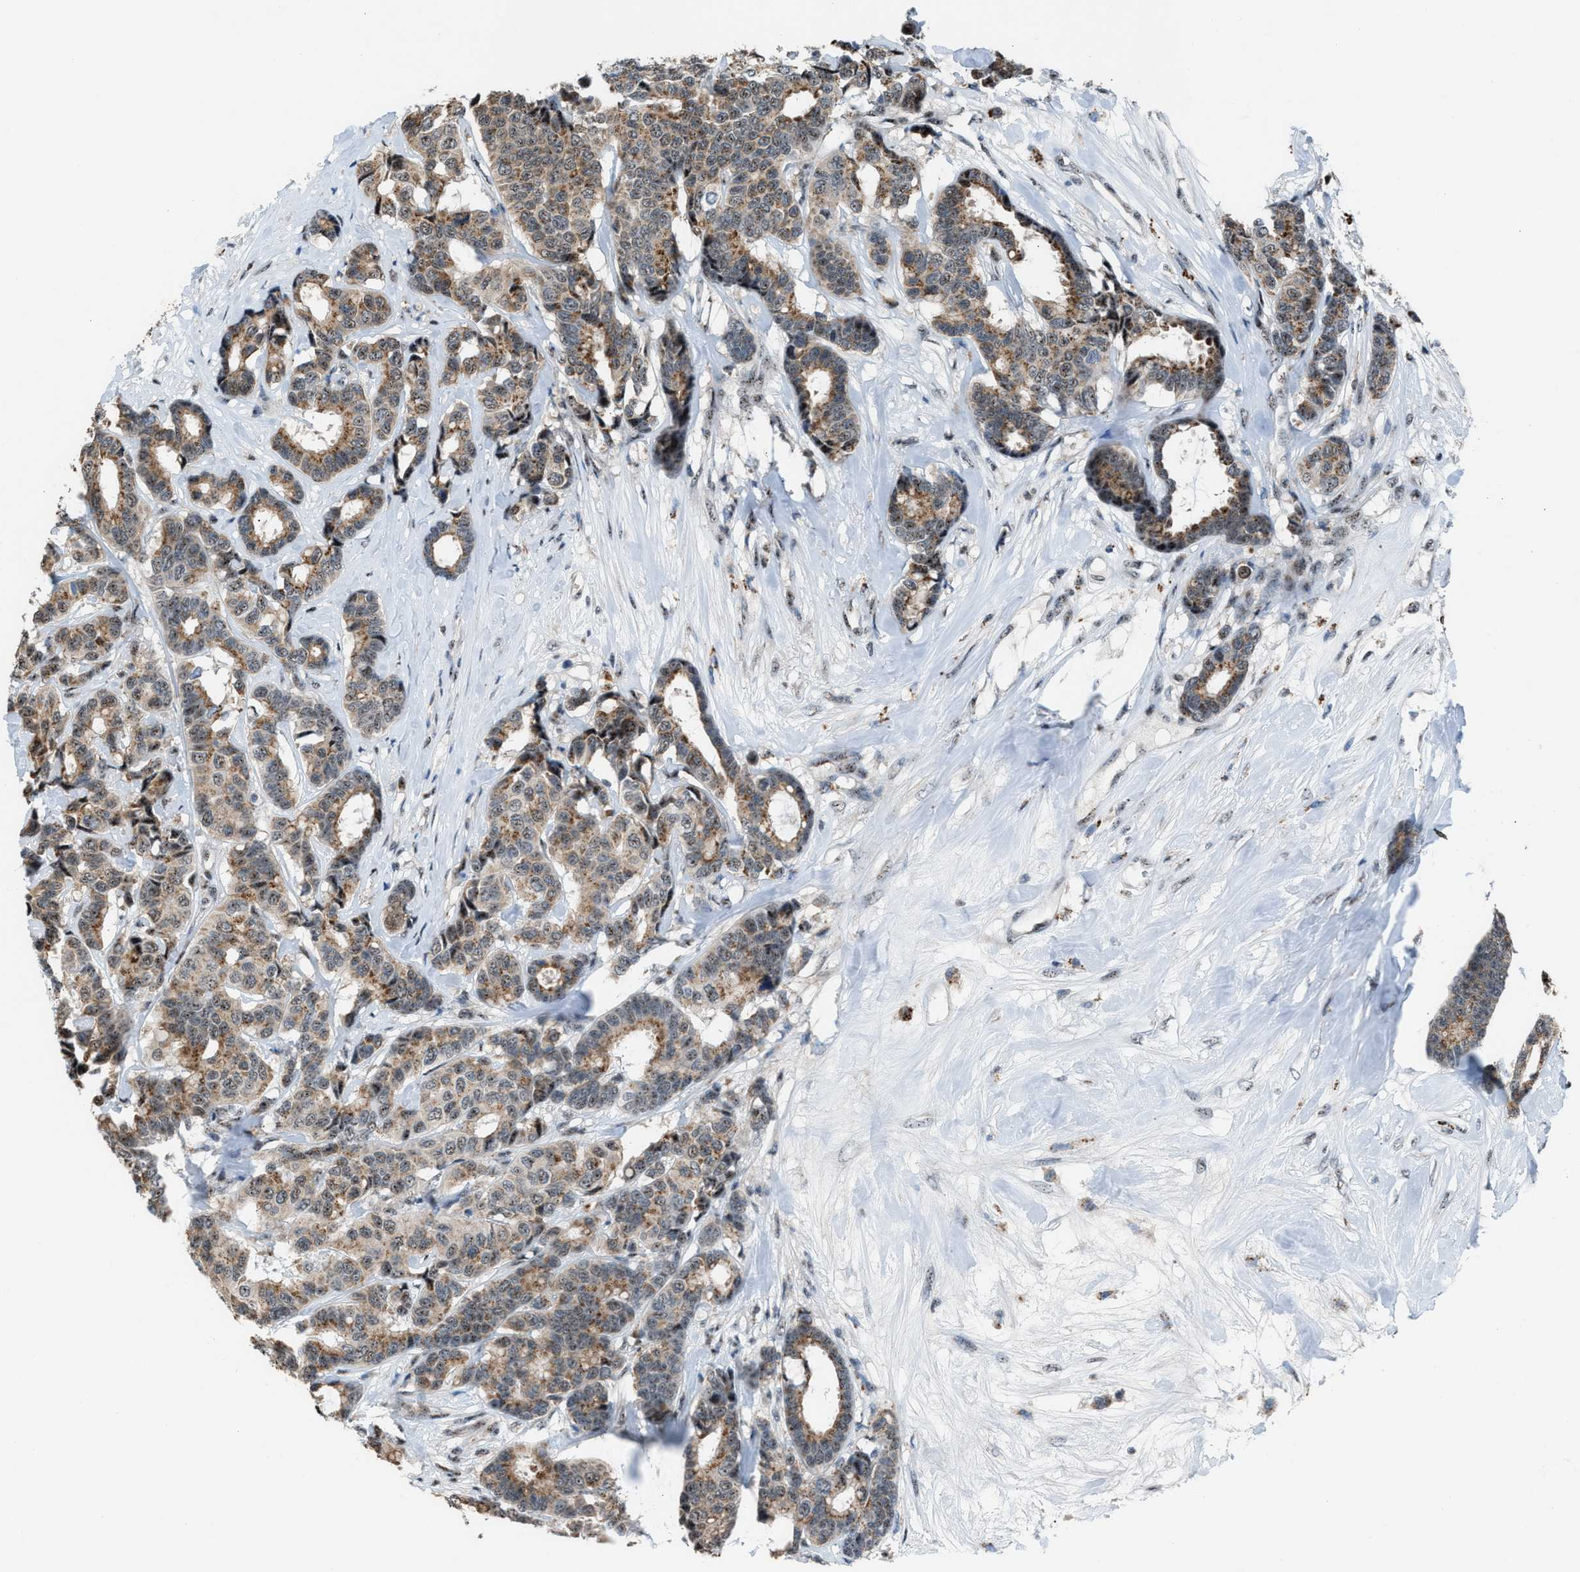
{"staining": {"intensity": "moderate", "quantity": ">75%", "location": "cytoplasmic/membranous,nuclear"}, "tissue": "breast cancer", "cell_type": "Tumor cells", "image_type": "cancer", "snomed": [{"axis": "morphology", "description": "Duct carcinoma"}, {"axis": "topography", "description": "Breast"}], "caption": "The histopathology image displays immunohistochemical staining of invasive ductal carcinoma (breast). There is moderate cytoplasmic/membranous and nuclear positivity is appreciated in about >75% of tumor cells.", "gene": "CENPP", "patient": {"sex": "female", "age": 87}}